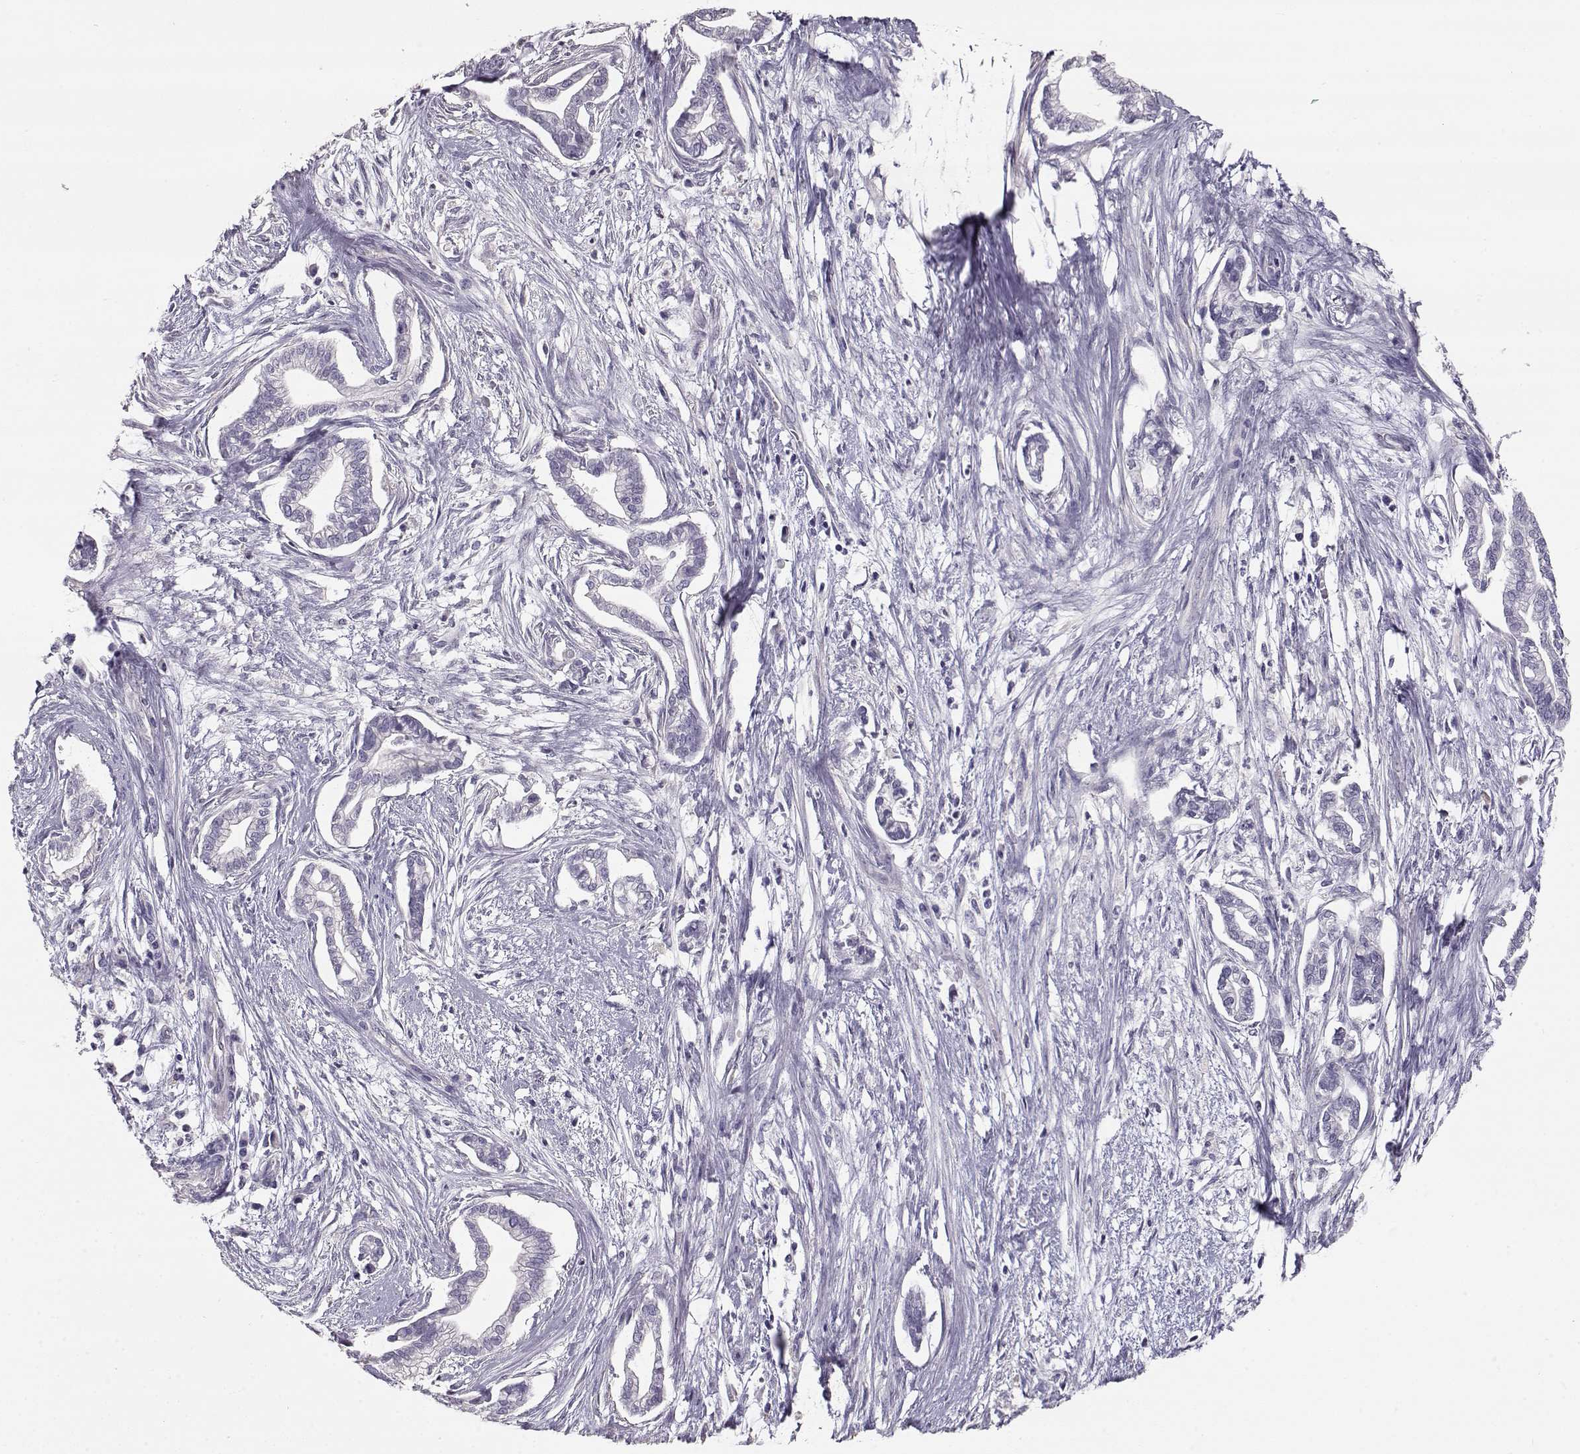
{"staining": {"intensity": "negative", "quantity": "none", "location": "none"}, "tissue": "cervical cancer", "cell_type": "Tumor cells", "image_type": "cancer", "snomed": [{"axis": "morphology", "description": "Adenocarcinoma, NOS"}, {"axis": "topography", "description": "Cervix"}], "caption": "An IHC photomicrograph of cervical adenocarcinoma is shown. There is no staining in tumor cells of cervical adenocarcinoma.", "gene": "SLC18A1", "patient": {"sex": "female", "age": 62}}